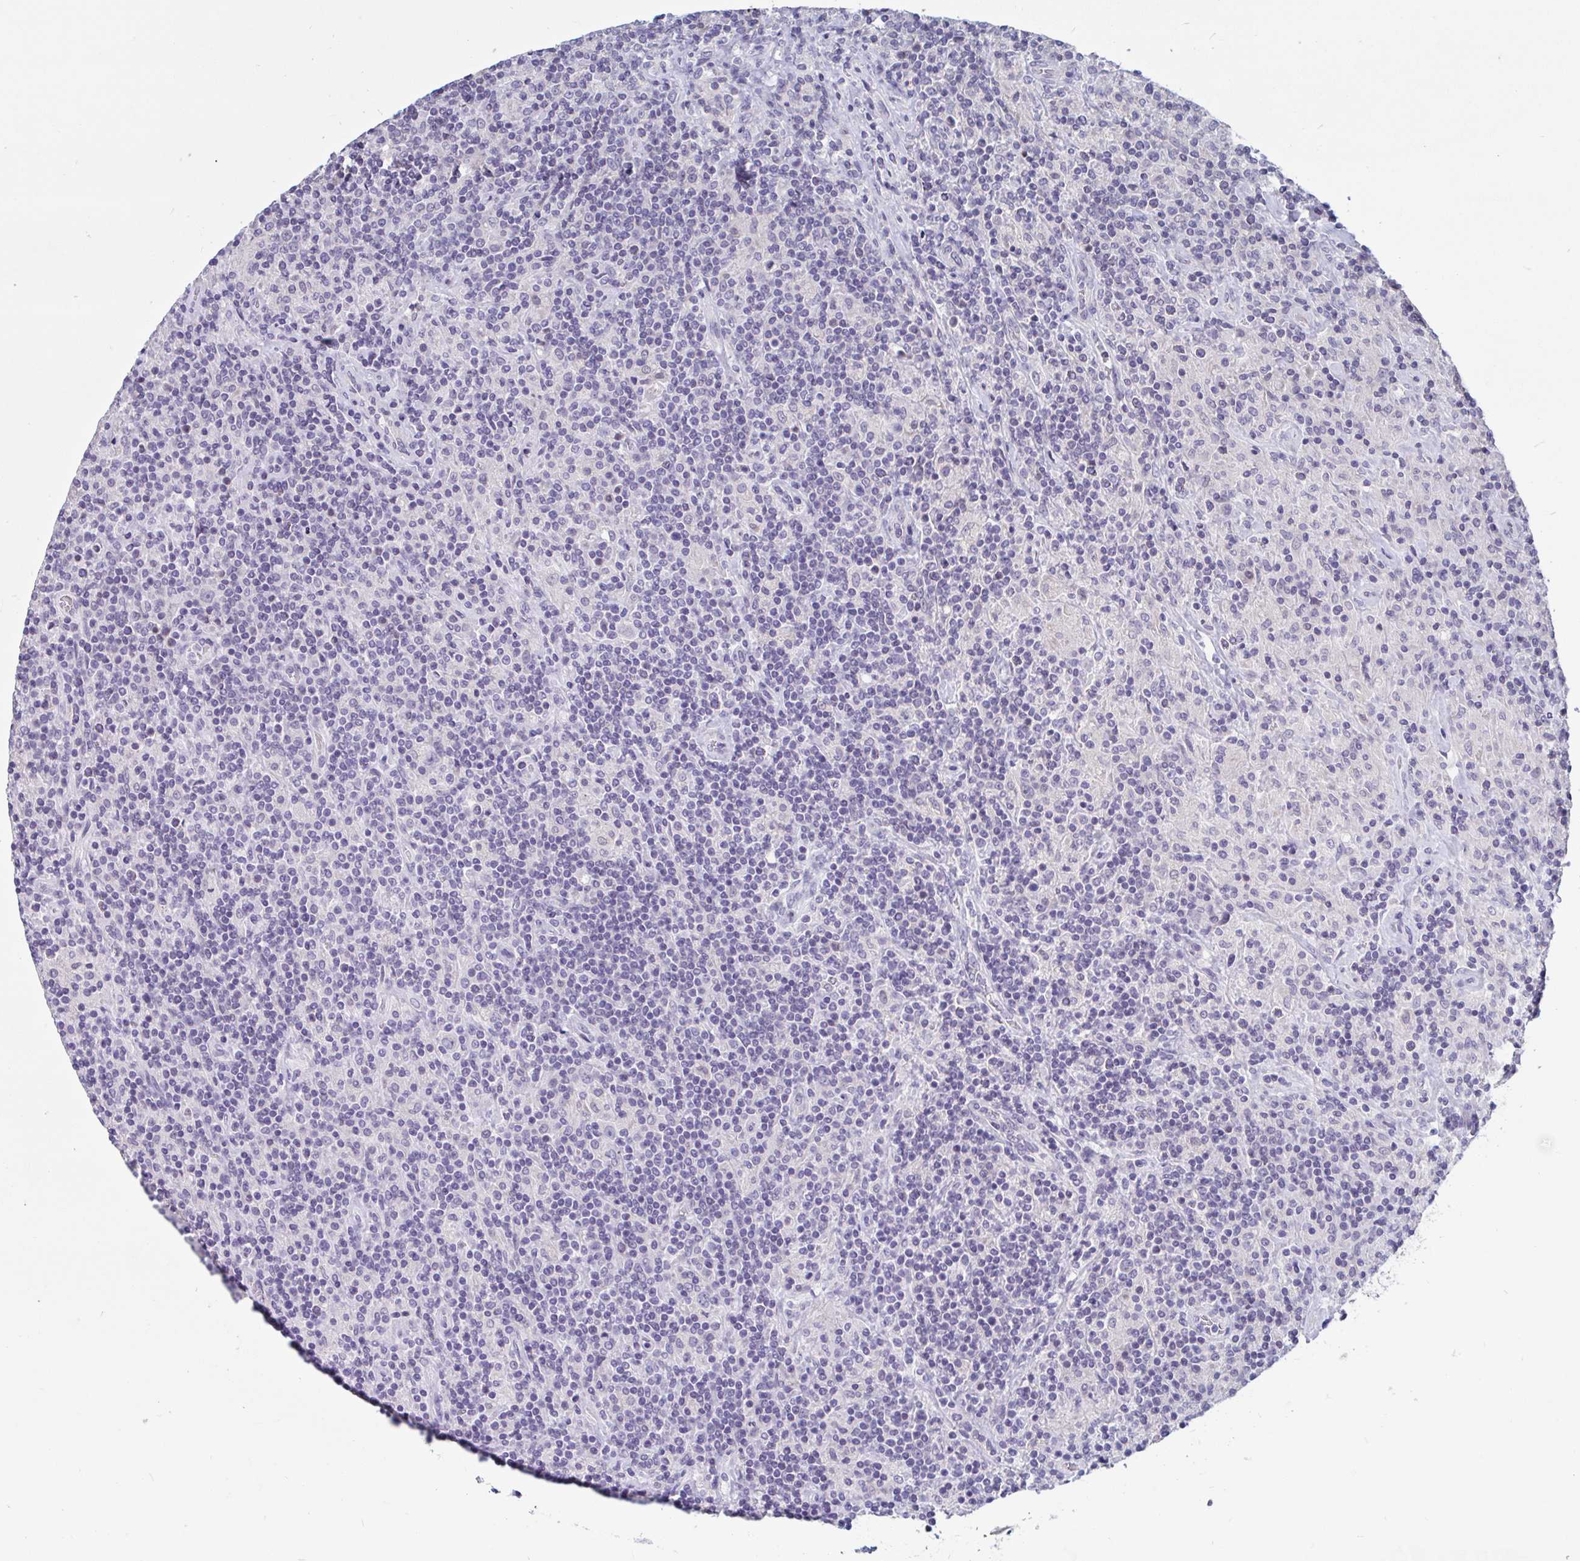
{"staining": {"intensity": "negative", "quantity": "none", "location": "none"}, "tissue": "lymphoma", "cell_type": "Tumor cells", "image_type": "cancer", "snomed": [{"axis": "morphology", "description": "Hodgkin's disease, NOS"}, {"axis": "topography", "description": "Lymph node"}], "caption": "An image of human lymphoma is negative for staining in tumor cells. The staining is performed using DAB (3,3'-diaminobenzidine) brown chromogen with nuclei counter-stained in using hematoxylin.", "gene": "UNKL", "patient": {"sex": "male", "age": 70}}